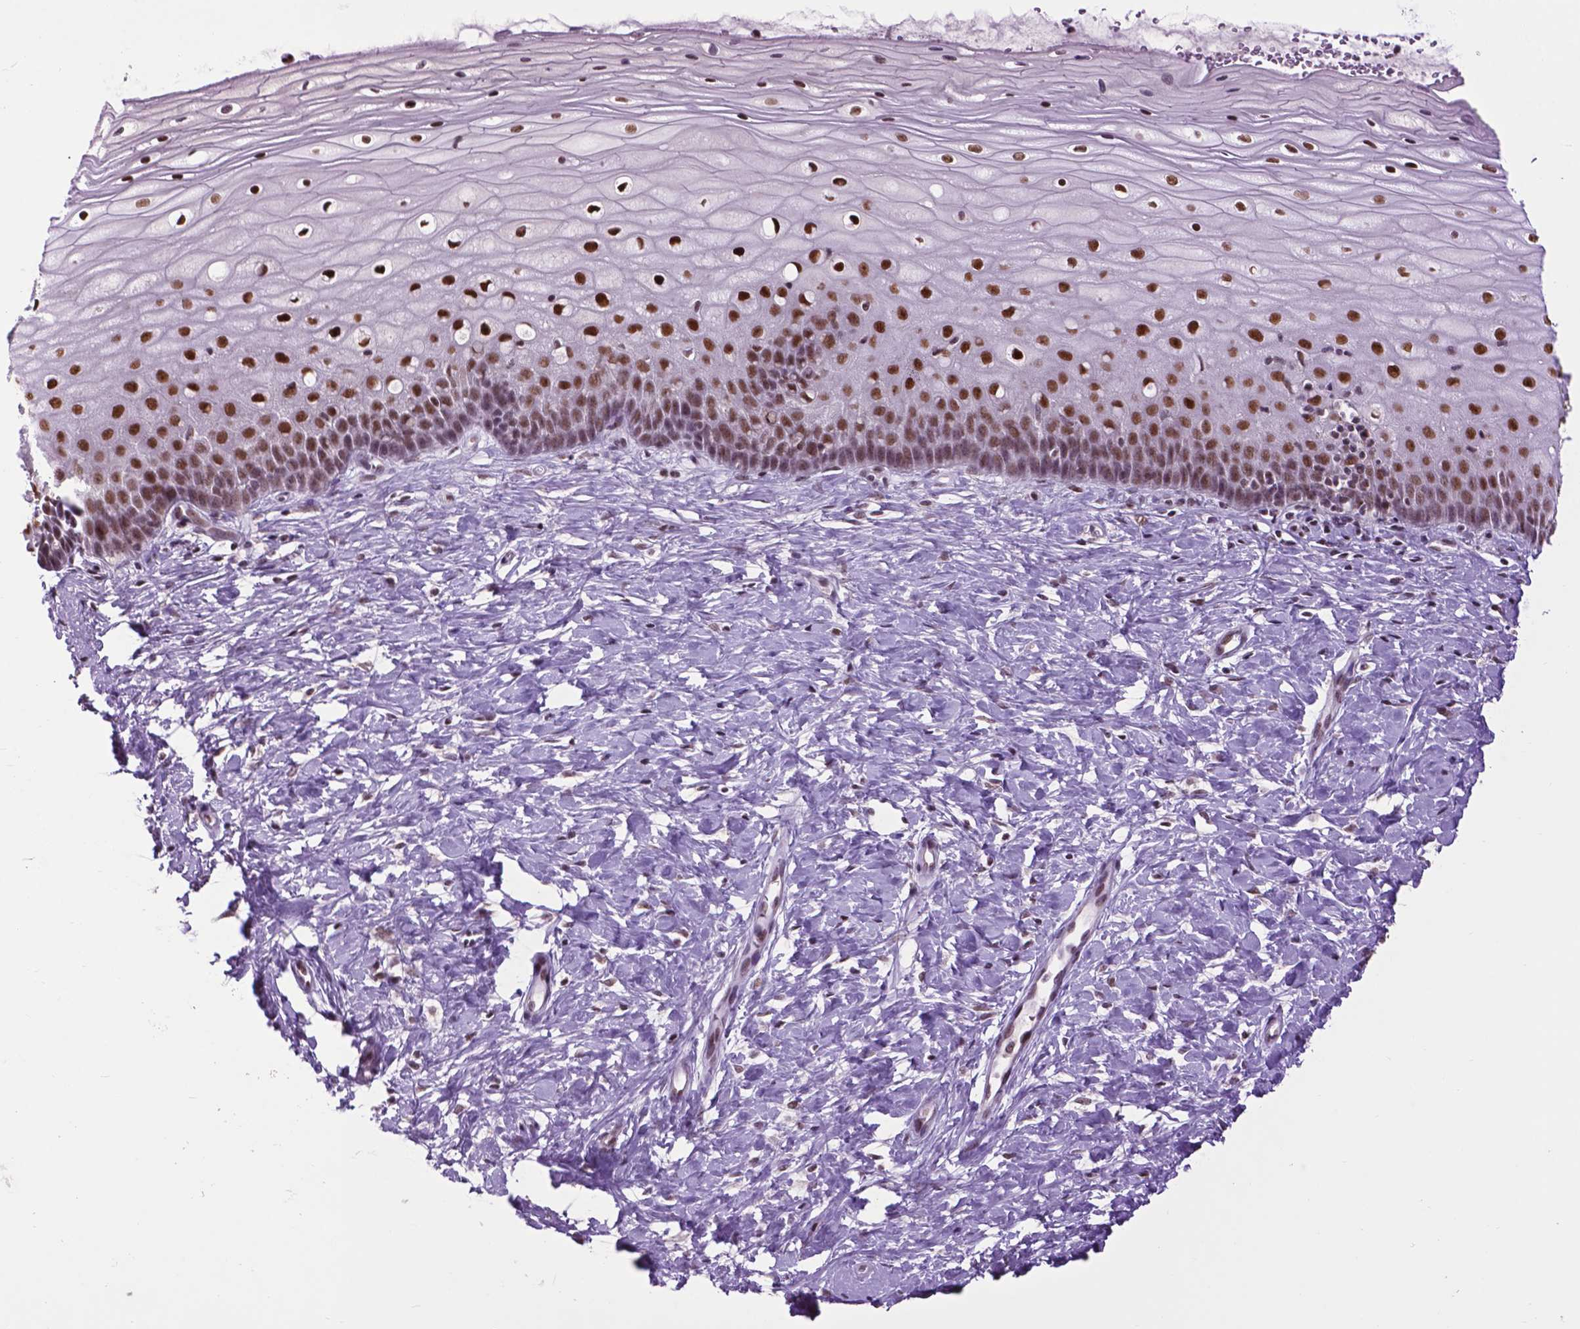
{"staining": {"intensity": "strong", "quantity": ">75%", "location": "nuclear"}, "tissue": "cervix", "cell_type": "Glandular cells", "image_type": "normal", "snomed": [{"axis": "morphology", "description": "Normal tissue, NOS"}, {"axis": "topography", "description": "Cervix"}], "caption": "This photomicrograph displays immunohistochemistry staining of unremarkable human cervix, with high strong nuclear positivity in approximately >75% of glandular cells.", "gene": "EAF1", "patient": {"sex": "female", "age": 37}}